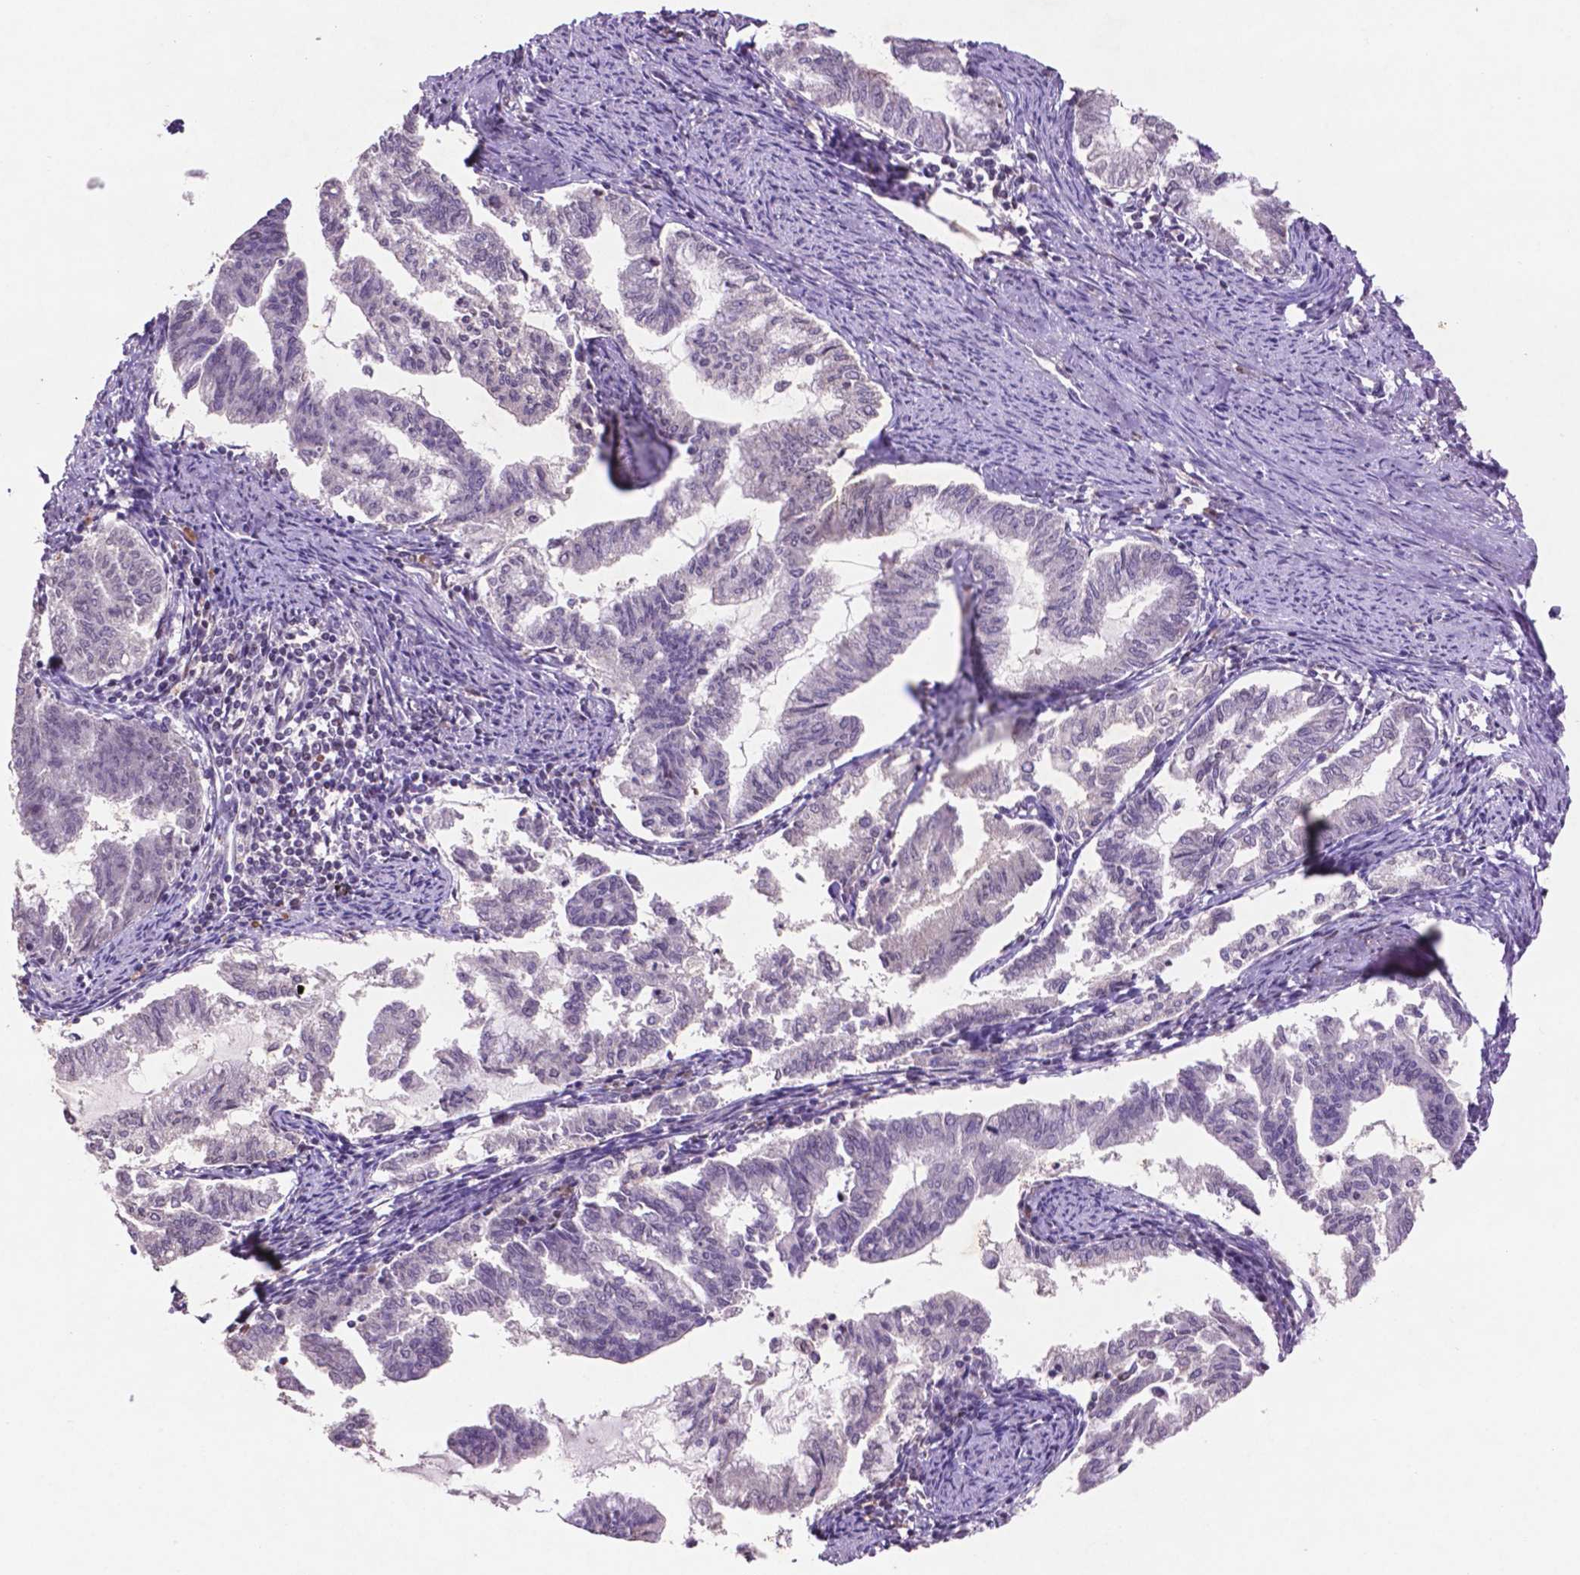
{"staining": {"intensity": "negative", "quantity": "none", "location": "none"}, "tissue": "endometrial cancer", "cell_type": "Tumor cells", "image_type": "cancer", "snomed": [{"axis": "morphology", "description": "Adenocarcinoma, NOS"}, {"axis": "topography", "description": "Endometrium"}], "caption": "Human endometrial cancer (adenocarcinoma) stained for a protein using immunohistochemistry (IHC) reveals no staining in tumor cells.", "gene": "GLRX", "patient": {"sex": "female", "age": 79}}